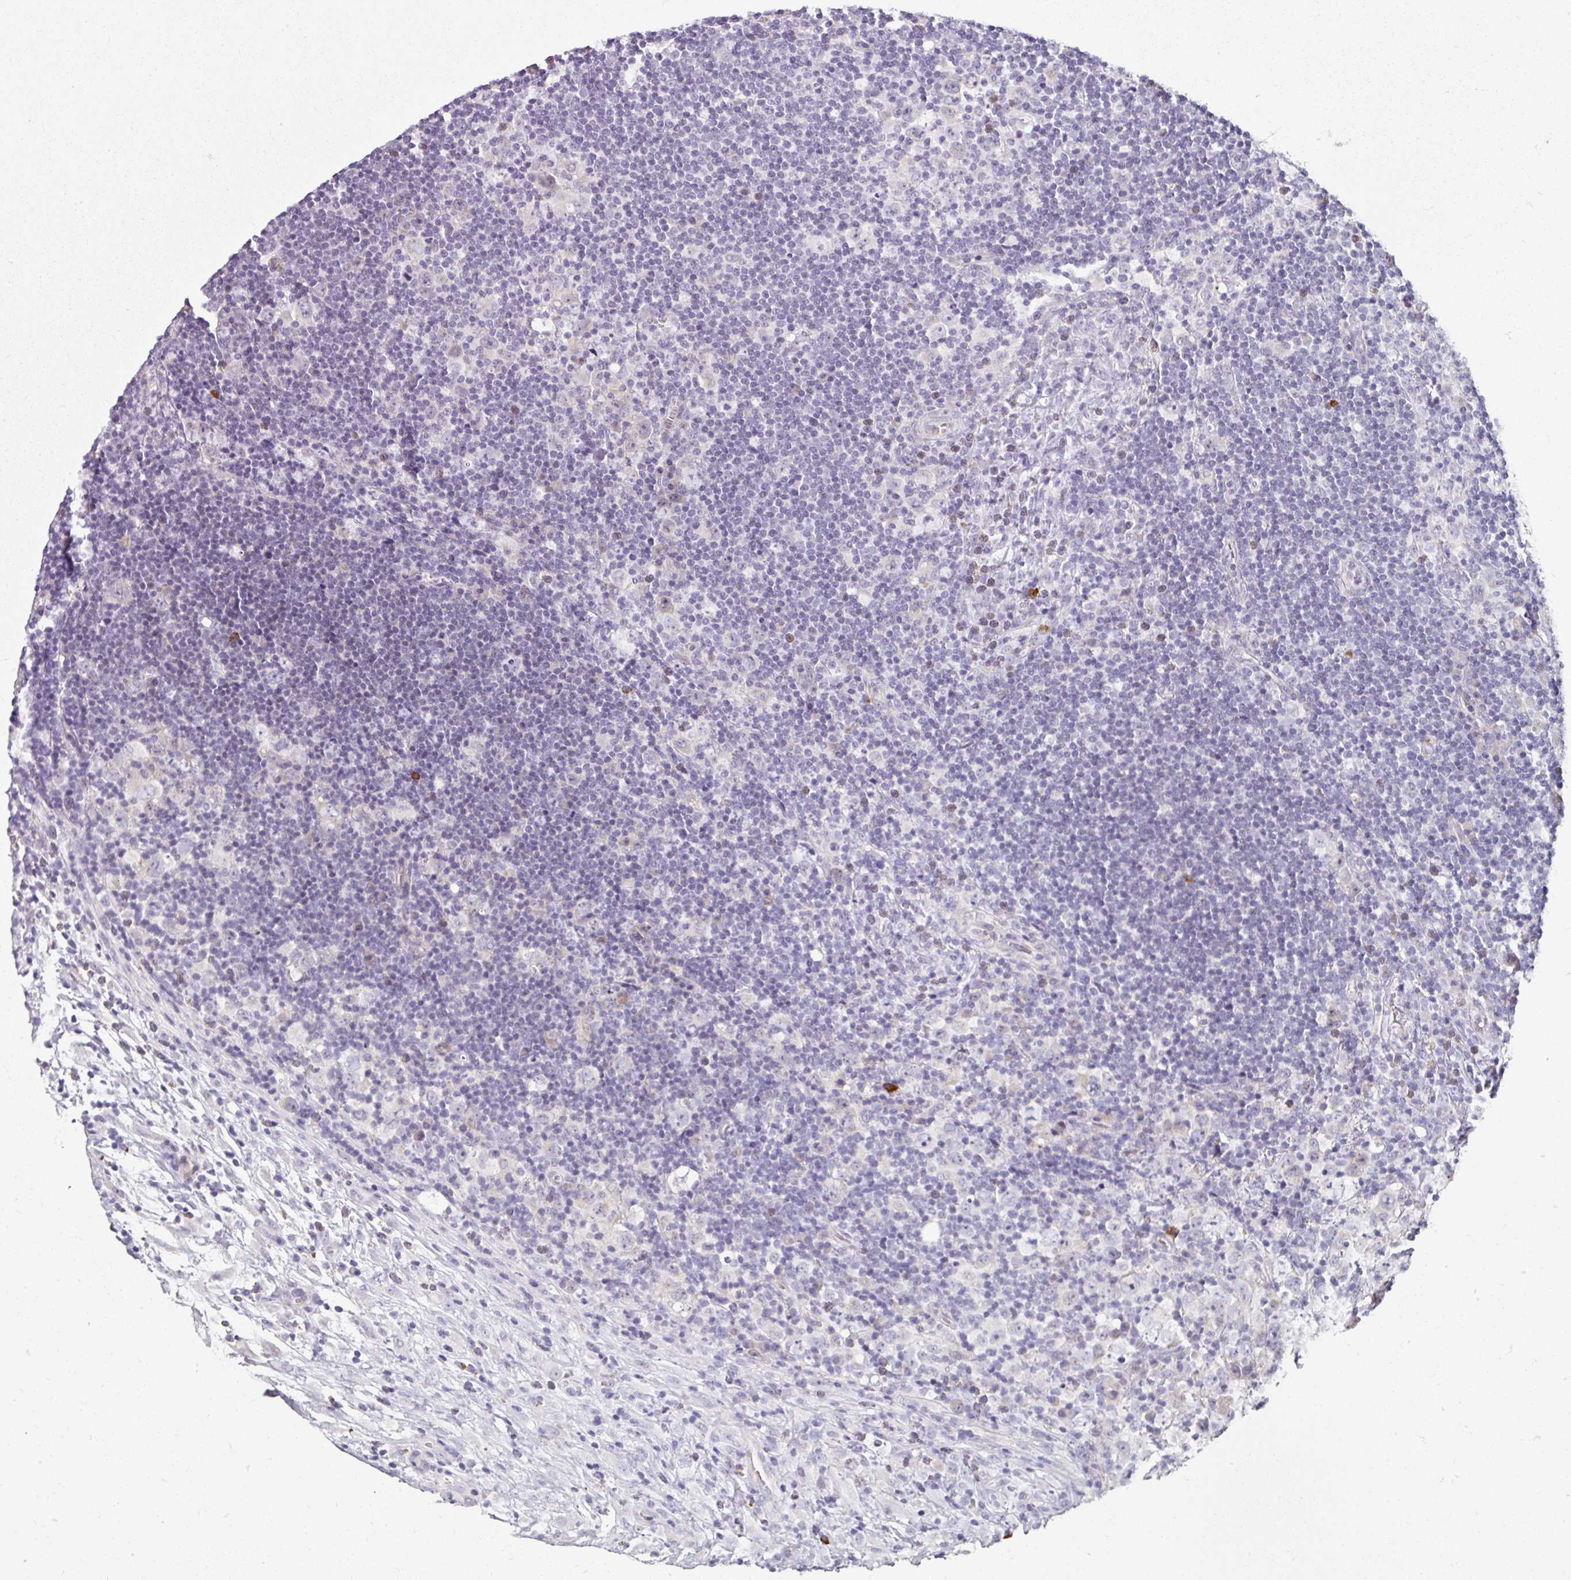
{"staining": {"intensity": "negative", "quantity": "none", "location": "none"}, "tissue": "lymphoma", "cell_type": "Tumor cells", "image_type": "cancer", "snomed": [{"axis": "morphology", "description": "Hodgkin's disease, NOS"}, {"axis": "topography", "description": "Lymph node"}], "caption": "DAB (3,3'-diaminobenzidine) immunohistochemical staining of human Hodgkin's disease shows no significant positivity in tumor cells. The staining is performed using DAB (3,3'-diaminobenzidine) brown chromogen with nuclei counter-stained in using hematoxylin.", "gene": "FHAD1", "patient": {"sex": "female", "age": 18}}